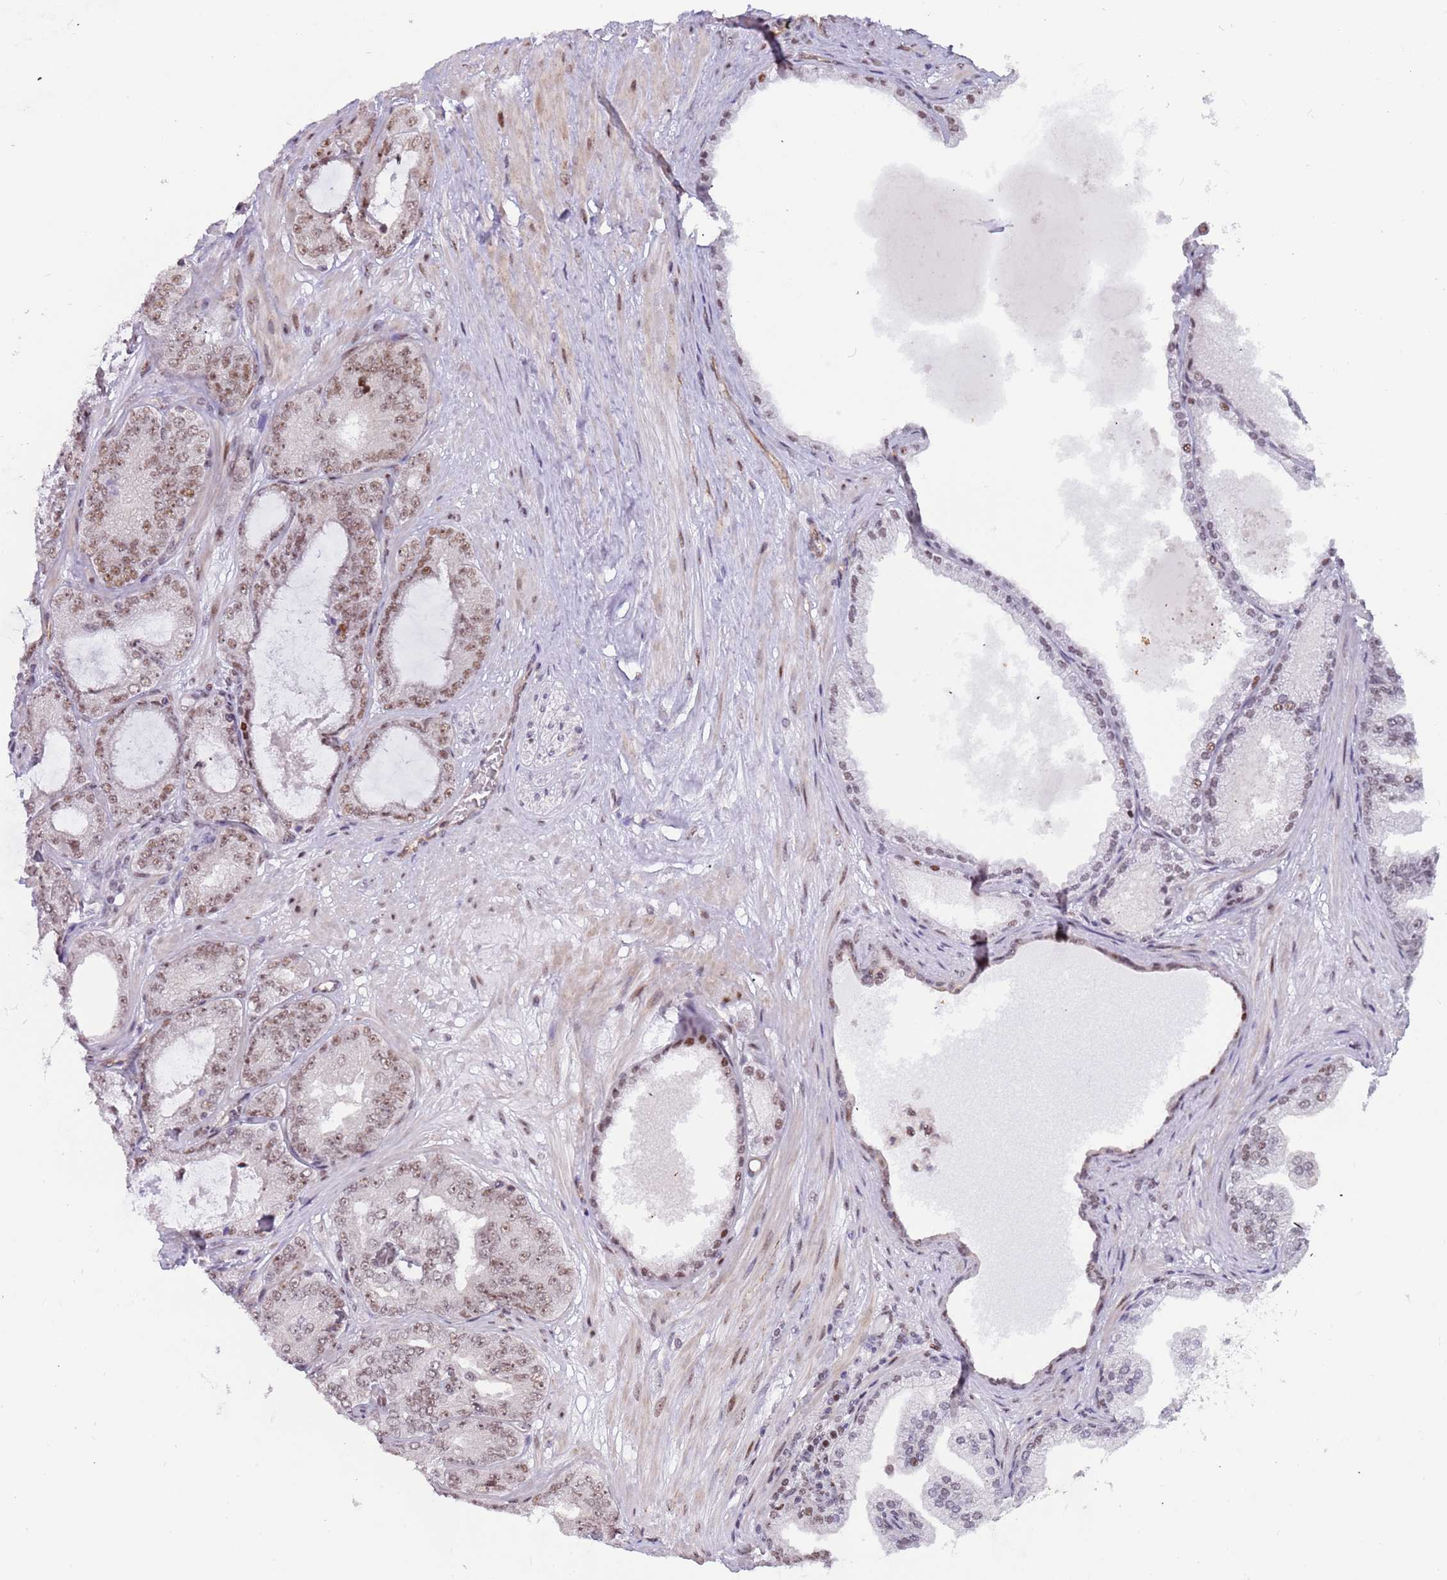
{"staining": {"intensity": "moderate", "quantity": ">75%", "location": "nuclear"}, "tissue": "prostate cancer", "cell_type": "Tumor cells", "image_type": "cancer", "snomed": [{"axis": "morphology", "description": "Adenocarcinoma, Low grade"}, {"axis": "topography", "description": "Prostate"}], "caption": "Prostate cancer (low-grade adenocarcinoma) tissue displays moderate nuclear expression in about >75% of tumor cells, visualized by immunohistochemistry.", "gene": "LRMDA", "patient": {"sex": "male", "age": 63}}